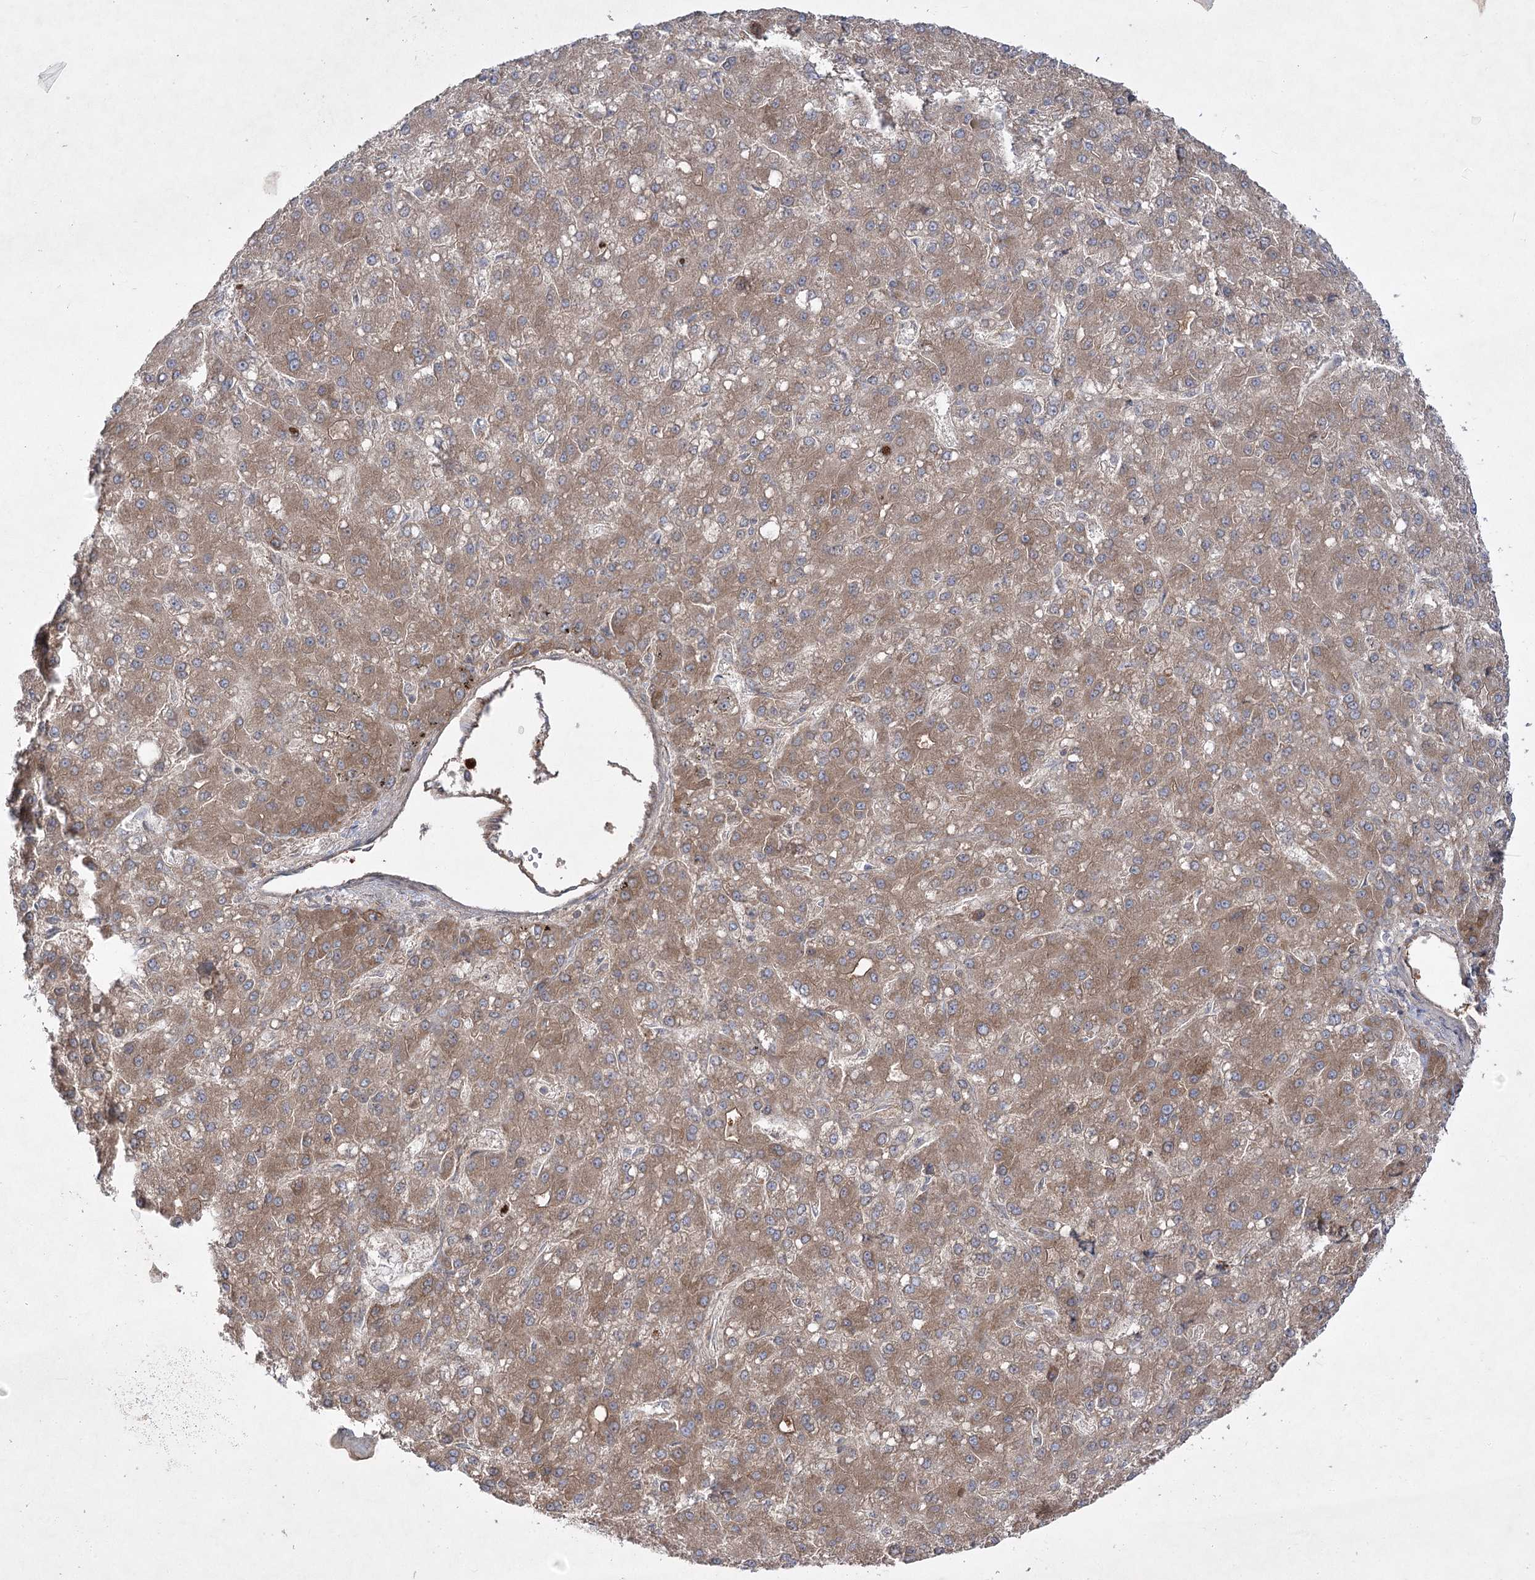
{"staining": {"intensity": "moderate", "quantity": ">75%", "location": "cytoplasmic/membranous"}, "tissue": "liver cancer", "cell_type": "Tumor cells", "image_type": "cancer", "snomed": [{"axis": "morphology", "description": "Carcinoma, Hepatocellular, NOS"}, {"axis": "topography", "description": "Liver"}], "caption": "A high-resolution photomicrograph shows immunohistochemistry (IHC) staining of liver cancer (hepatocellular carcinoma), which demonstrates moderate cytoplasmic/membranous positivity in approximately >75% of tumor cells.", "gene": "PLEKHA5", "patient": {"sex": "male", "age": 67}}